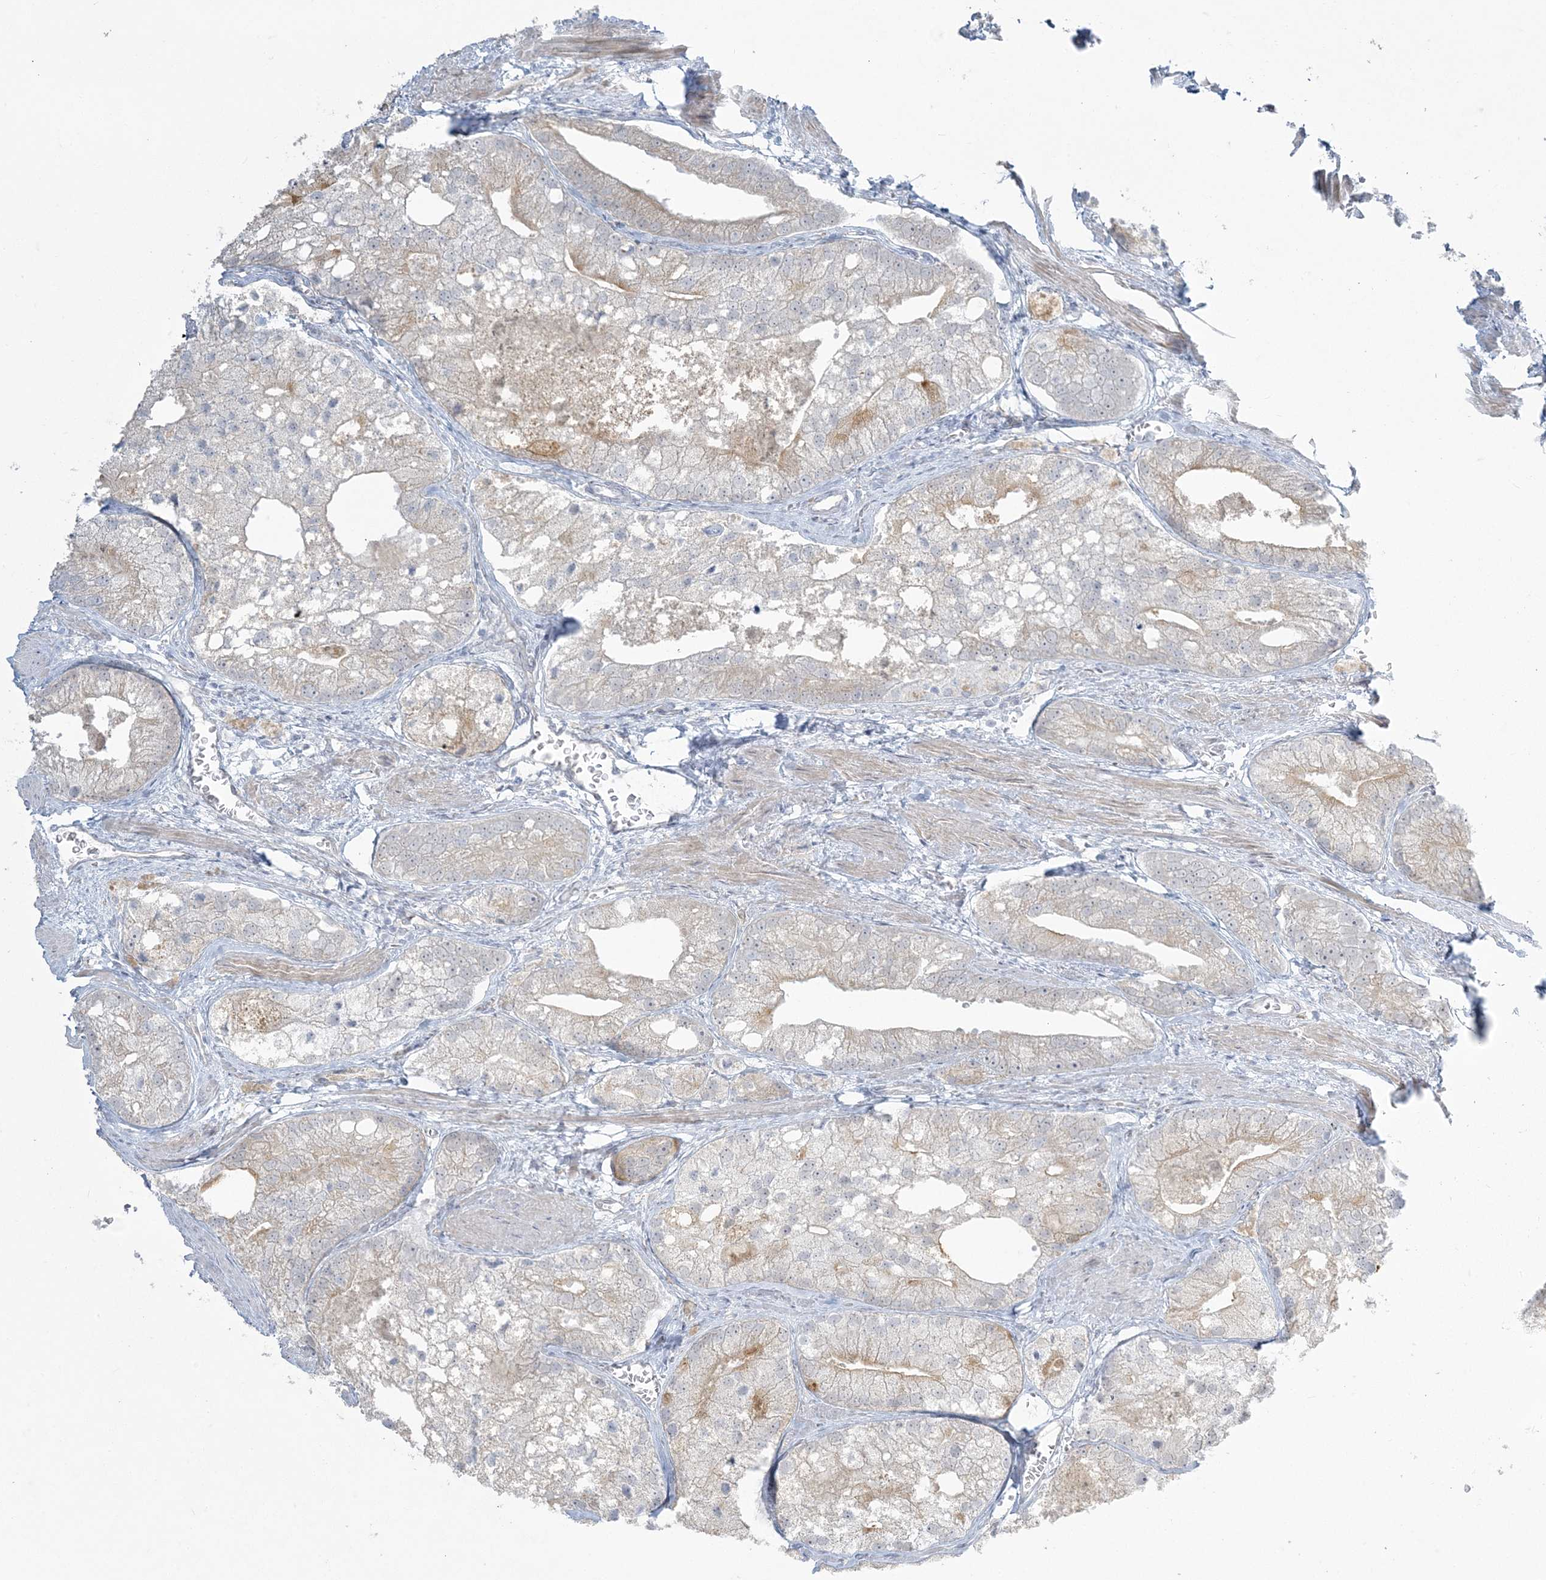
{"staining": {"intensity": "moderate", "quantity": "<25%", "location": "cytoplasmic/membranous"}, "tissue": "prostate cancer", "cell_type": "Tumor cells", "image_type": "cancer", "snomed": [{"axis": "morphology", "description": "Adenocarcinoma, Low grade"}, {"axis": "topography", "description": "Prostate"}], "caption": "Immunohistochemistry of human adenocarcinoma (low-grade) (prostate) displays low levels of moderate cytoplasmic/membranous staining in about <25% of tumor cells. The protein of interest is stained brown, and the nuclei are stained in blue (DAB (3,3'-diaminobenzidine) IHC with brightfield microscopy, high magnification).", "gene": "ZC3H6", "patient": {"sex": "male", "age": 69}}